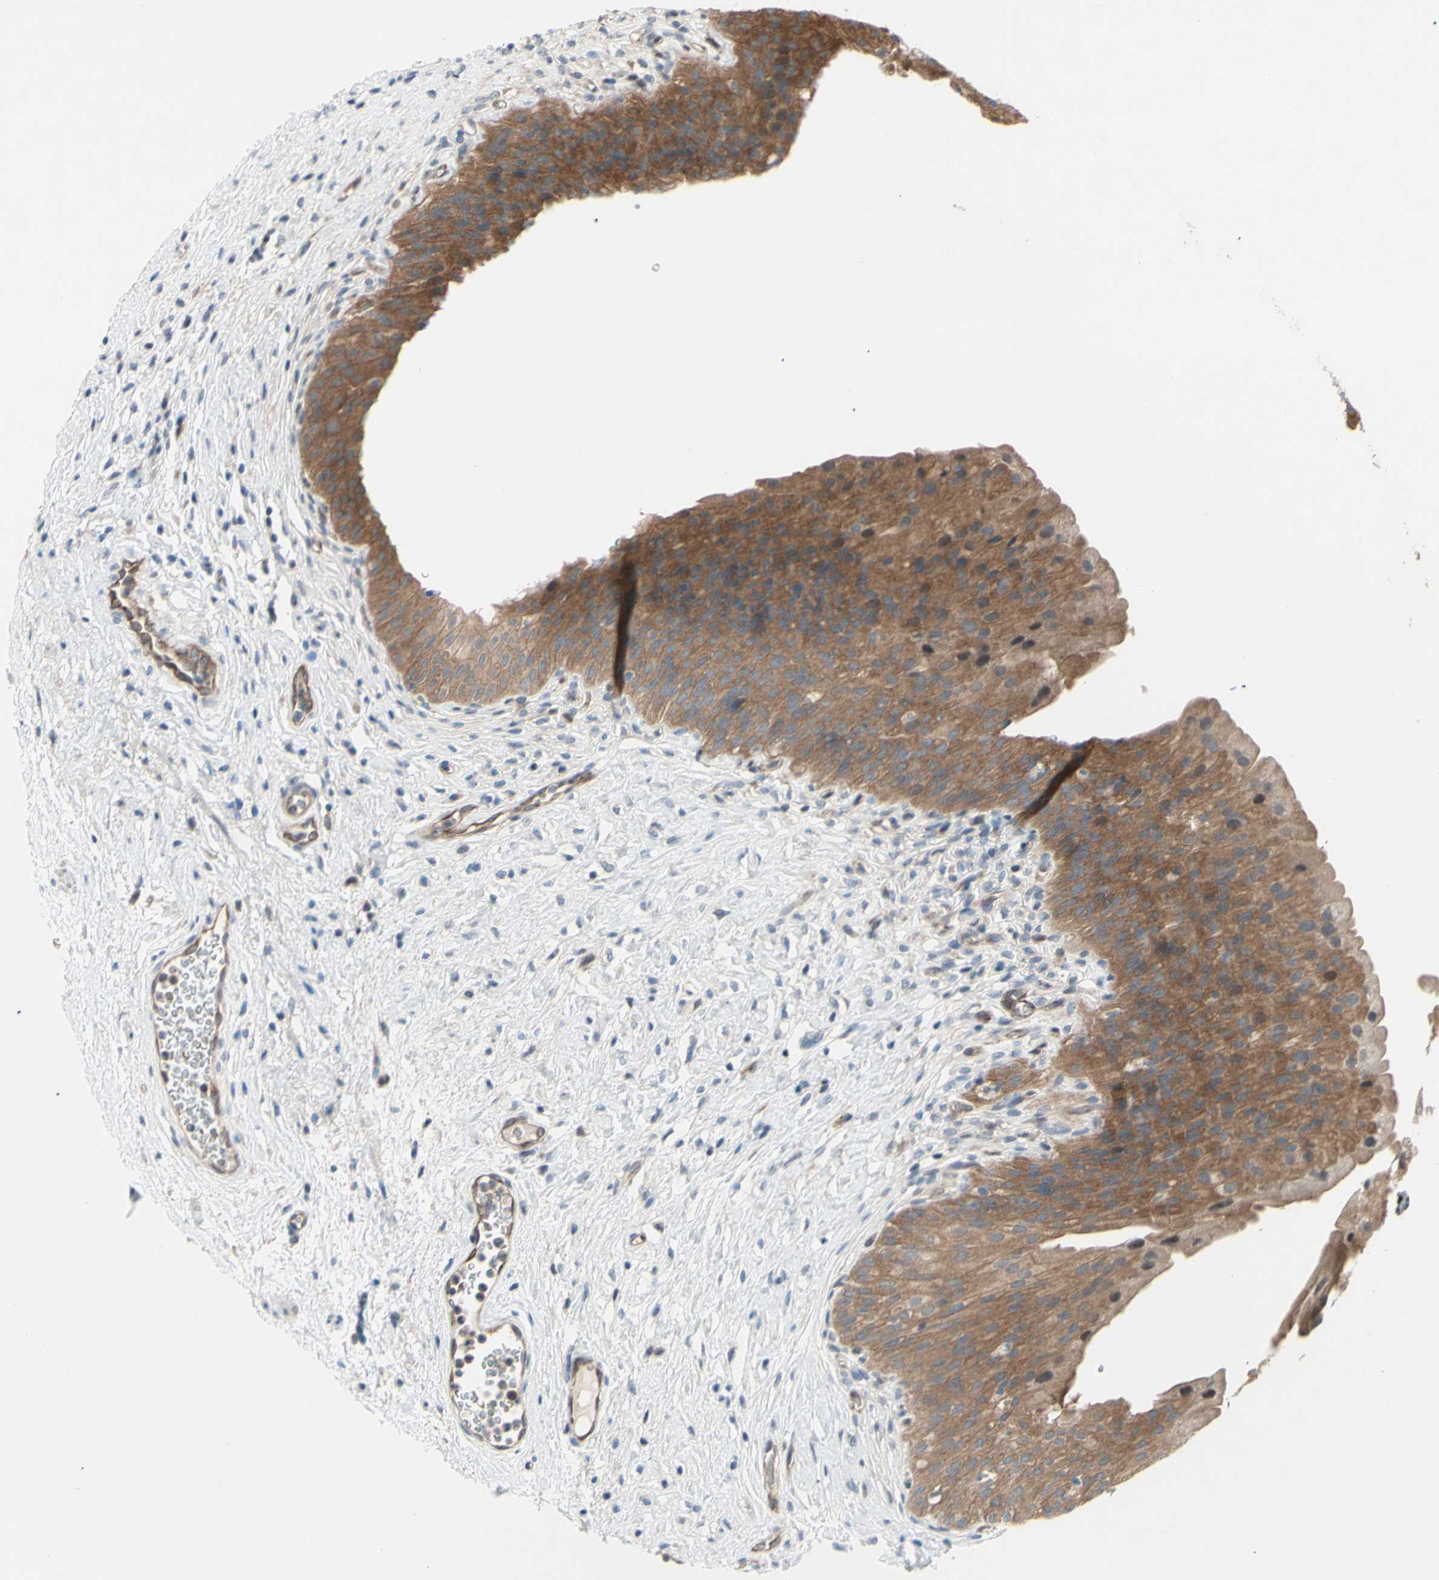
{"staining": {"intensity": "moderate", "quantity": ">75%", "location": "cytoplasmic/membranous"}, "tissue": "urinary bladder", "cell_type": "Urothelial cells", "image_type": "normal", "snomed": [{"axis": "morphology", "description": "Normal tissue, NOS"}, {"axis": "morphology", "description": "Urothelial carcinoma, High grade"}, {"axis": "topography", "description": "Urinary bladder"}], "caption": "This is an image of immunohistochemistry staining of benign urinary bladder, which shows moderate positivity in the cytoplasmic/membranous of urothelial cells.", "gene": "DYNLRB1", "patient": {"sex": "male", "age": 46}}